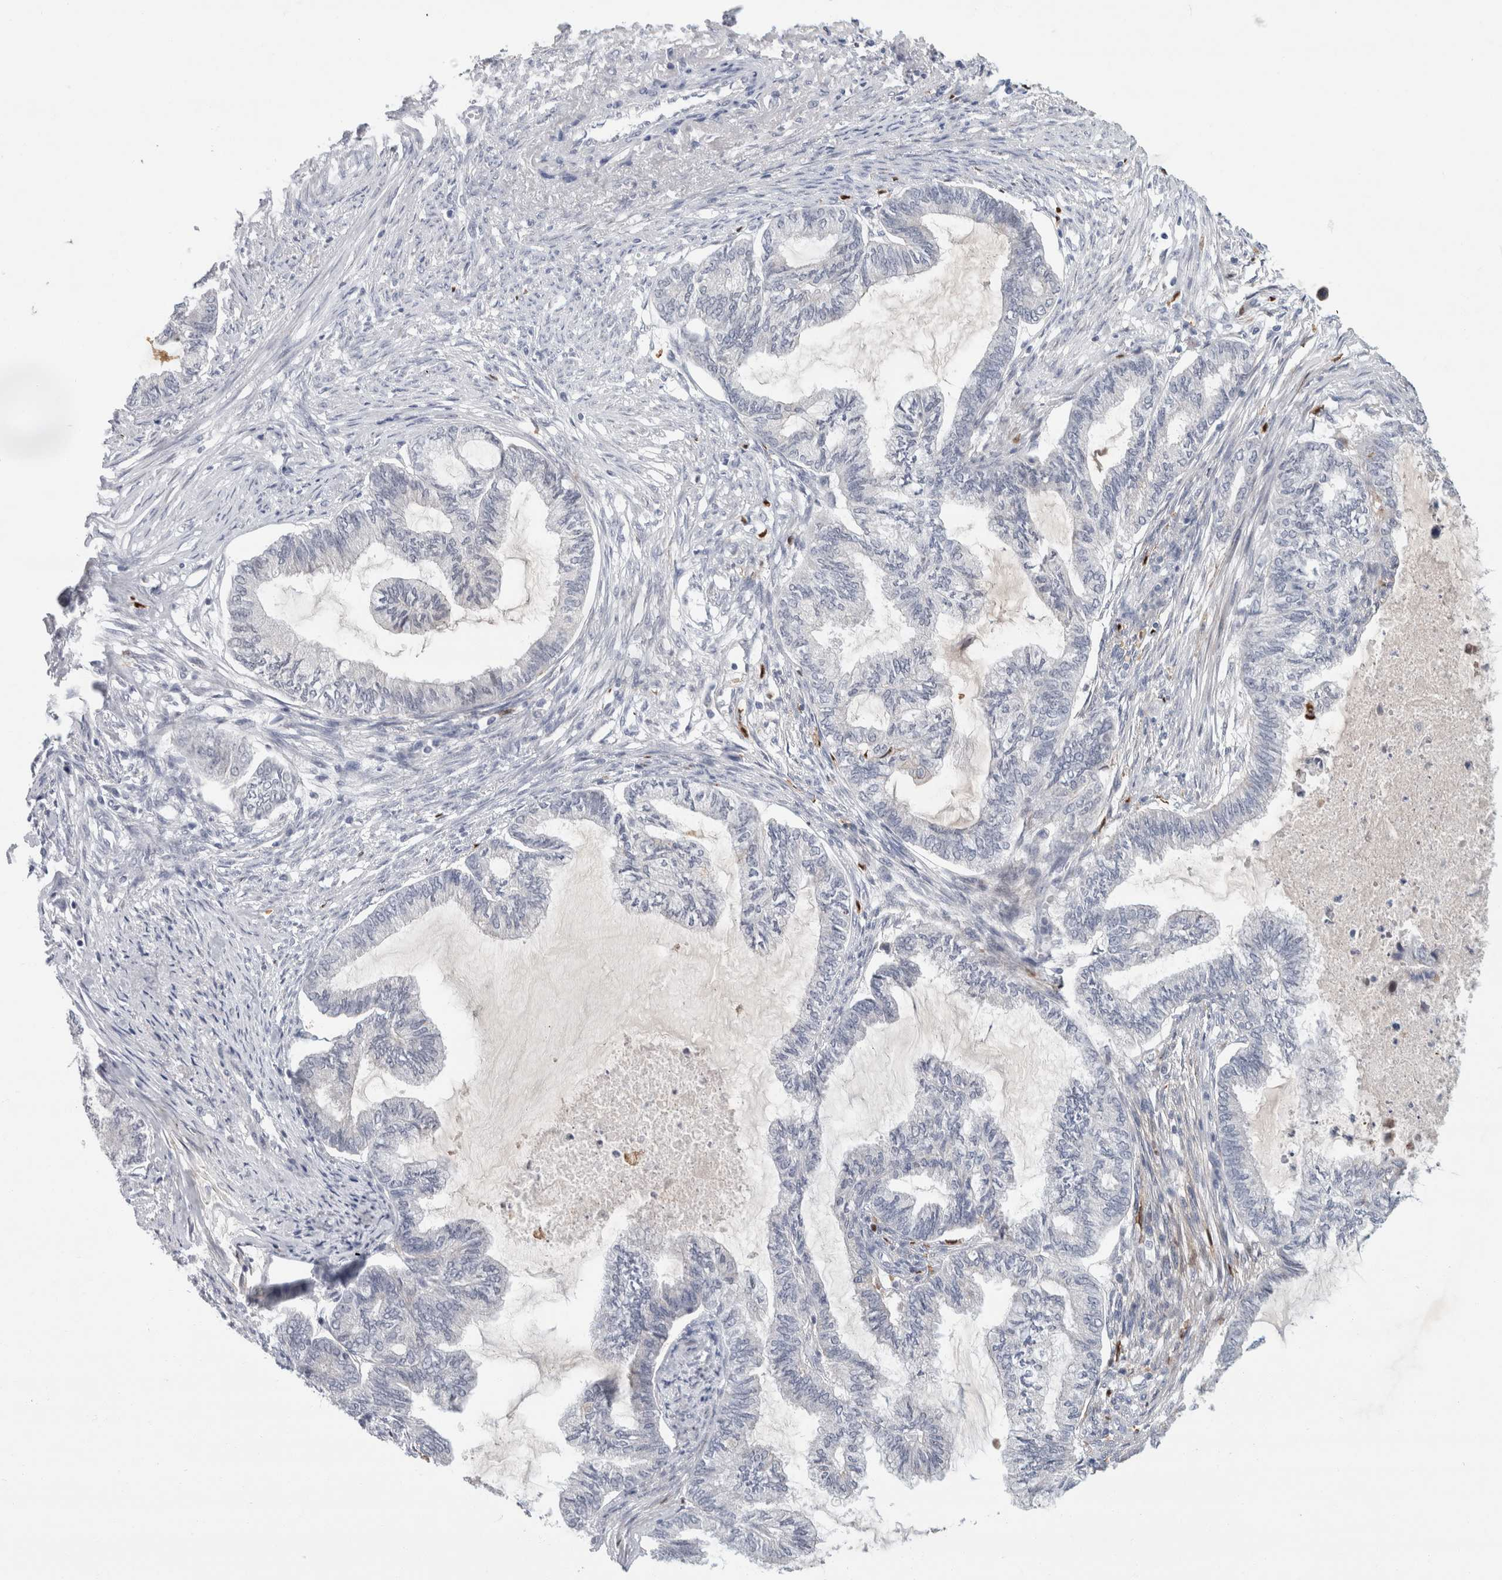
{"staining": {"intensity": "negative", "quantity": "none", "location": "none"}, "tissue": "endometrial cancer", "cell_type": "Tumor cells", "image_type": "cancer", "snomed": [{"axis": "morphology", "description": "Adenocarcinoma, NOS"}, {"axis": "topography", "description": "Endometrium"}], "caption": "Immunohistochemical staining of endometrial cancer shows no significant expression in tumor cells.", "gene": "NIPA1", "patient": {"sex": "female", "age": 86}}